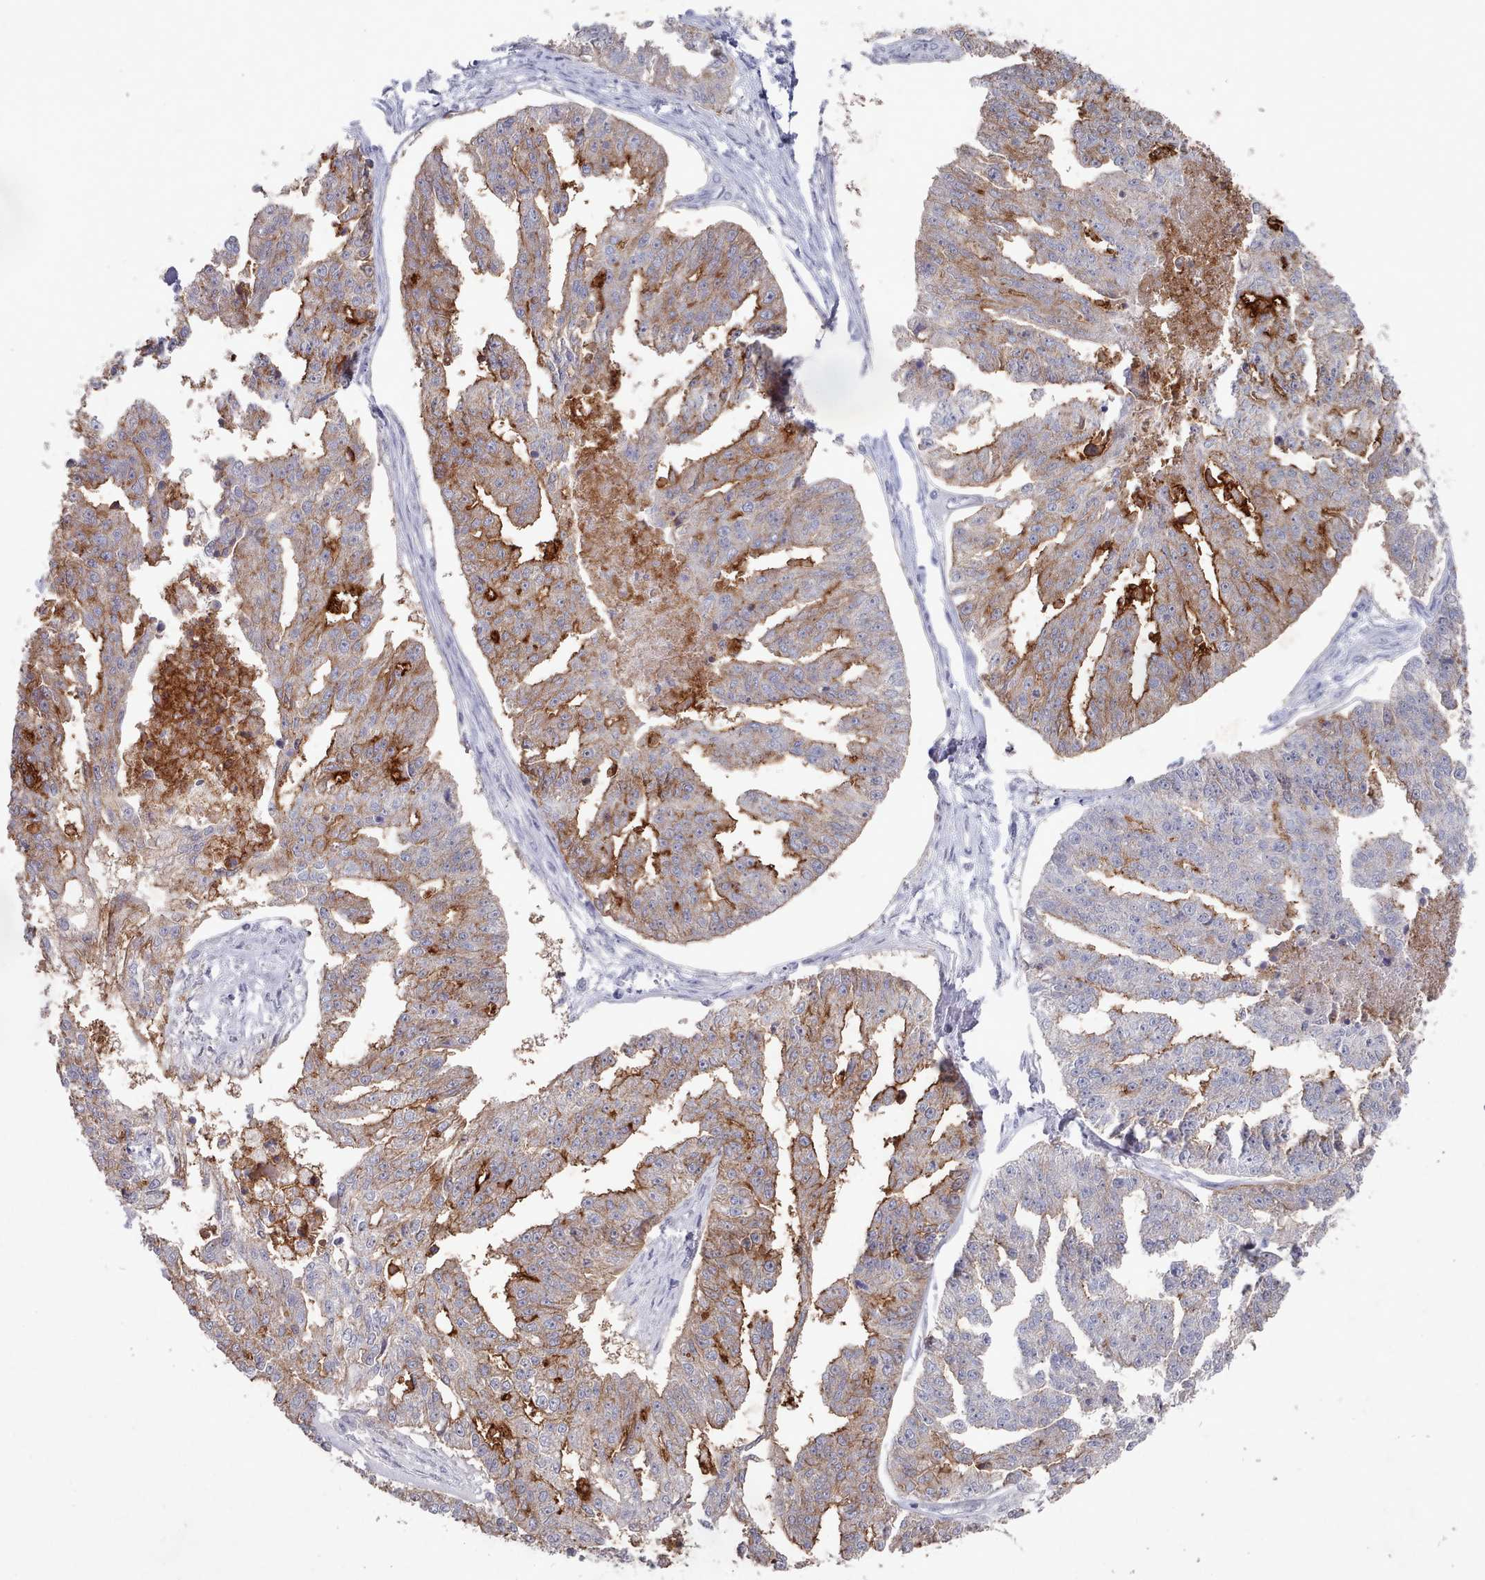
{"staining": {"intensity": "moderate", "quantity": ">75%", "location": "cytoplasmic/membranous"}, "tissue": "ovarian cancer", "cell_type": "Tumor cells", "image_type": "cancer", "snomed": [{"axis": "morphology", "description": "Cystadenocarcinoma, serous, NOS"}, {"axis": "topography", "description": "Ovary"}], "caption": "Ovarian cancer was stained to show a protein in brown. There is medium levels of moderate cytoplasmic/membranous expression in approximately >75% of tumor cells.", "gene": "PROM2", "patient": {"sex": "female", "age": 58}}